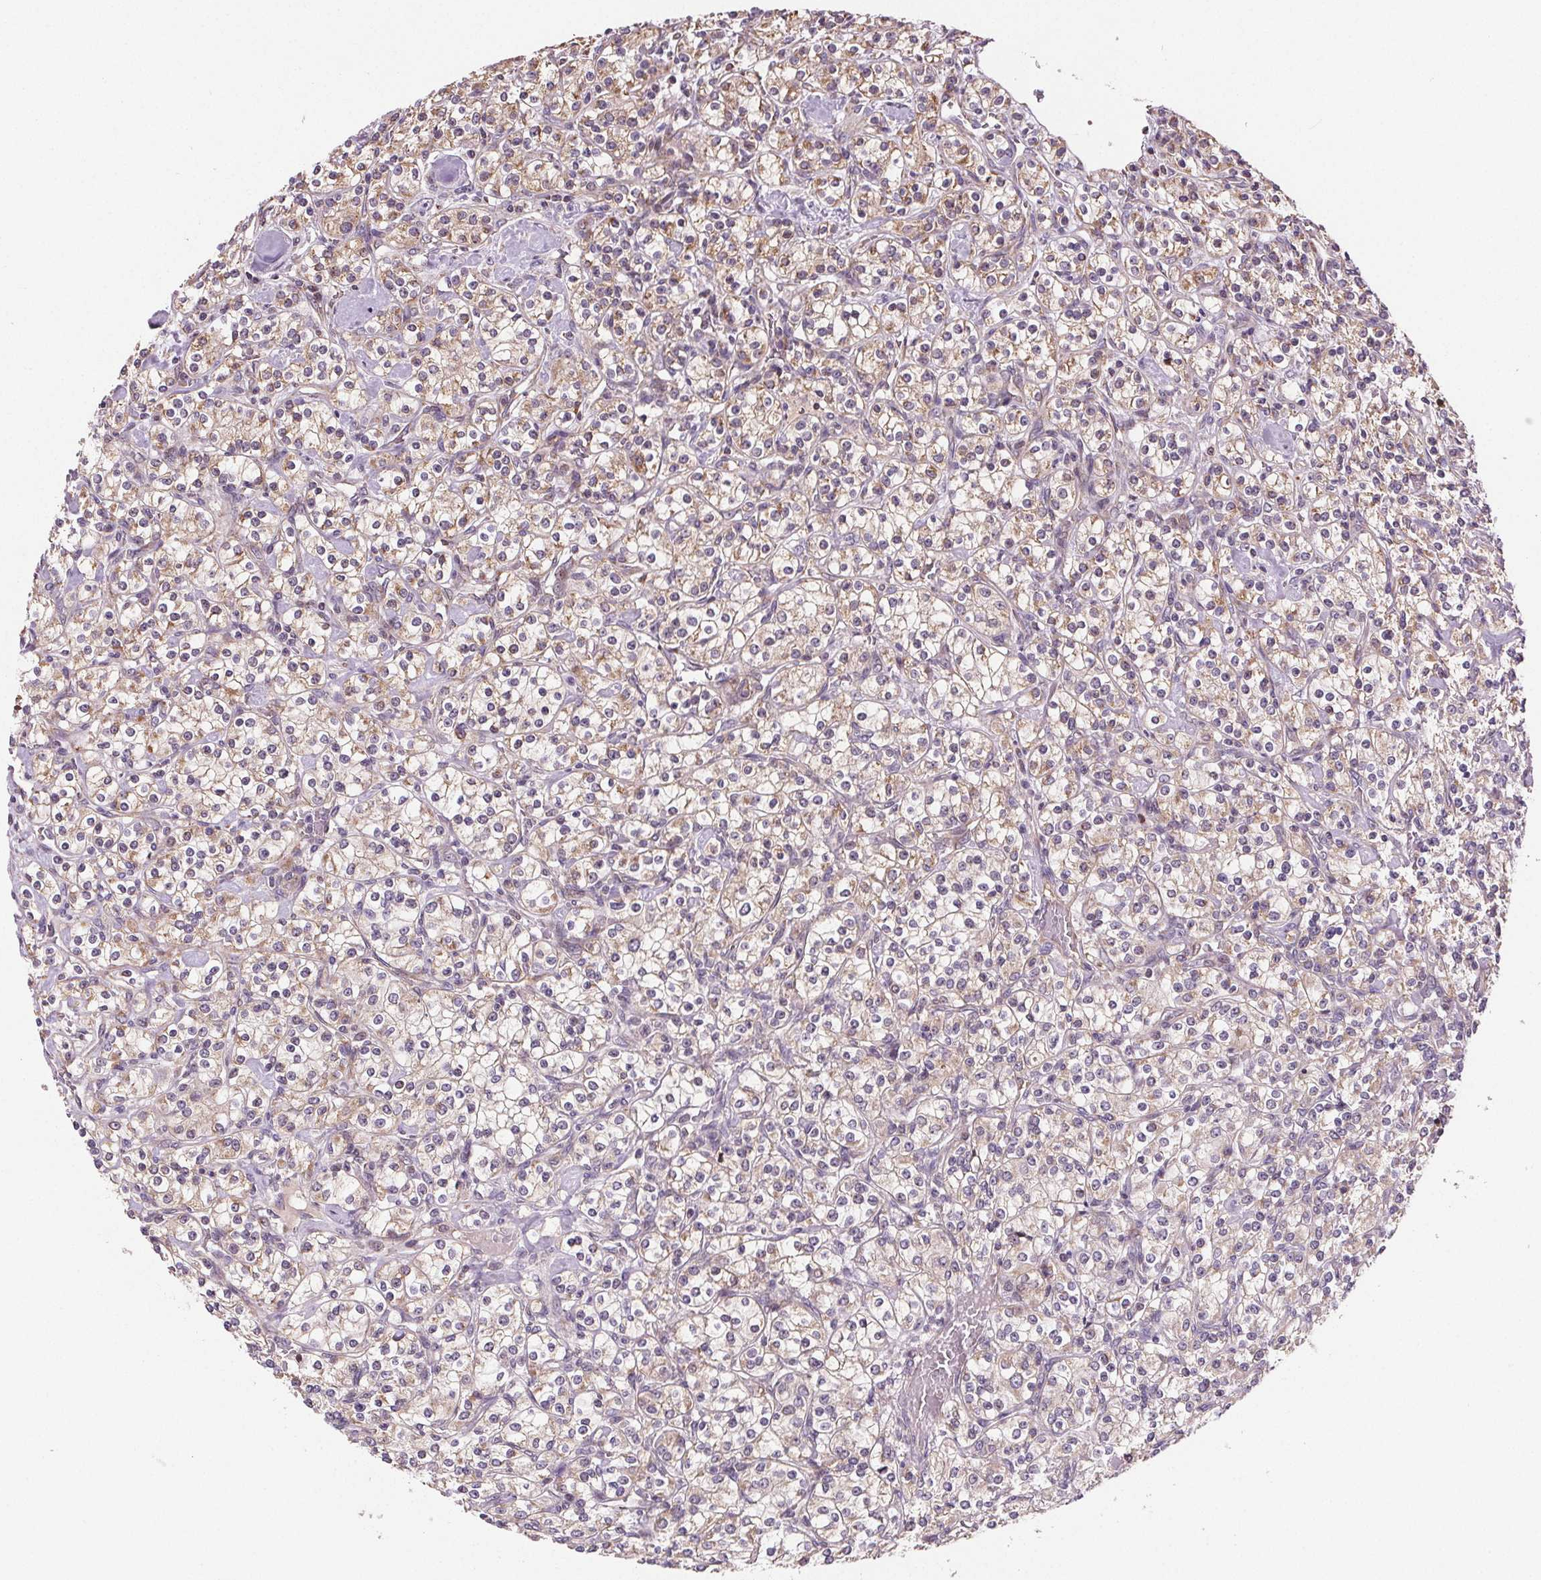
{"staining": {"intensity": "weak", "quantity": "25%-75%", "location": "cytoplasmic/membranous"}, "tissue": "renal cancer", "cell_type": "Tumor cells", "image_type": "cancer", "snomed": [{"axis": "morphology", "description": "Adenocarcinoma, NOS"}, {"axis": "topography", "description": "Kidney"}], "caption": "Tumor cells display low levels of weak cytoplasmic/membranous staining in about 25%-75% of cells in human renal cancer. (DAB IHC, brown staining for protein, blue staining for nuclei).", "gene": "SUCLA2", "patient": {"sex": "male", "age": 77}}